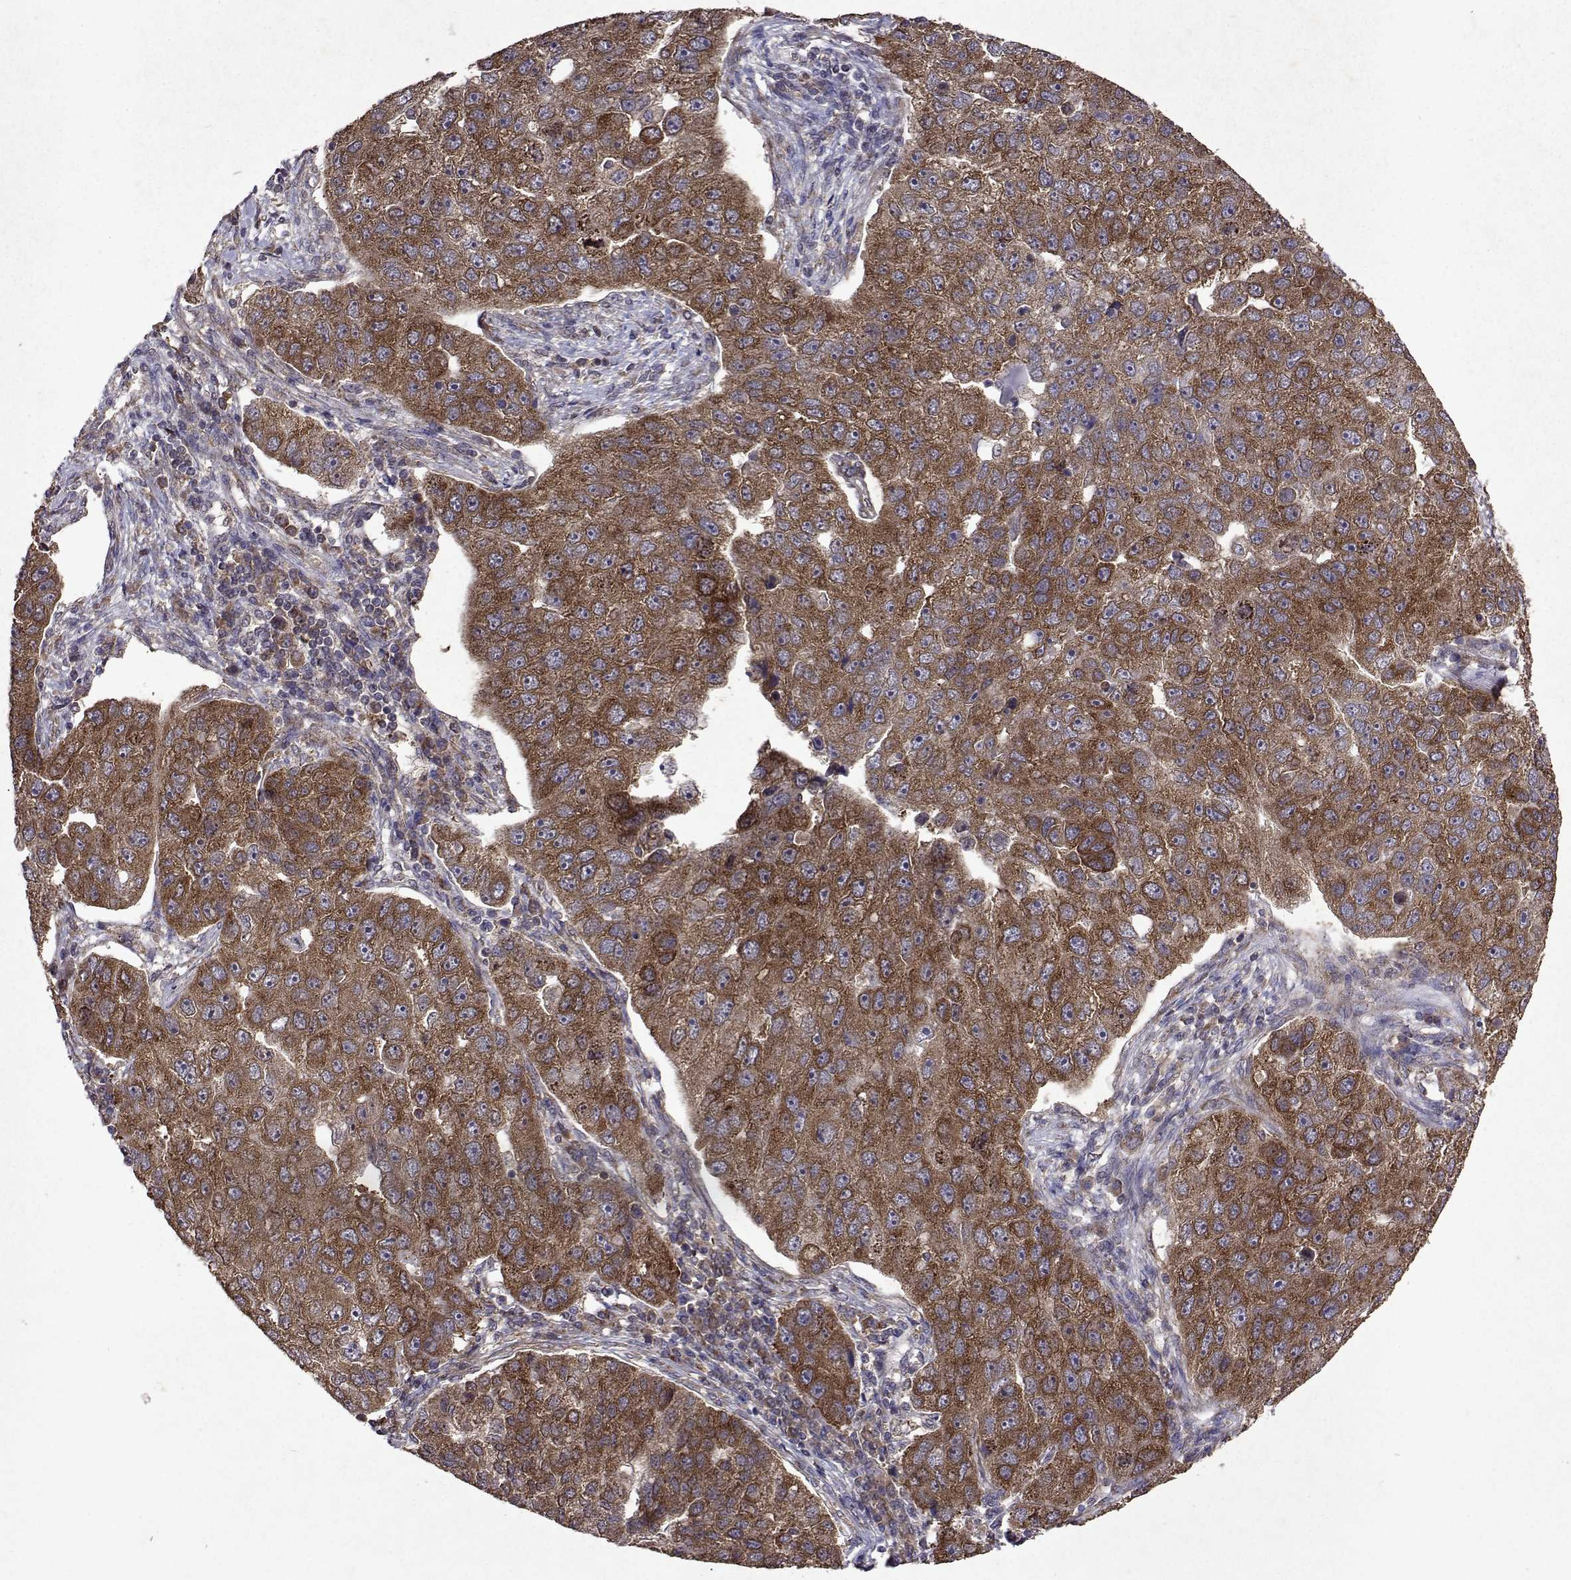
{"staining": {"intensity": "moderate", "quantity": ">75%", "location": "cytoplasmic/membranous"}, "tissue": "pancreatic cancer", "cell_type": "Tumor cells", "image_type": "cancer", "snomed": [{"axis": "morphology", "description": "Adenocarcinoma, NOS"}, {"axis": "topography", "description": "Pancreas"}], "caption": "A medium amount of moderate cytoplasmic/membranous expression is identified in about >75% of tumor cells in pancreatic adenocarcinoma tissue.", "gene": "TARBP2", "patient": {"sex": "female", "age": 61}}